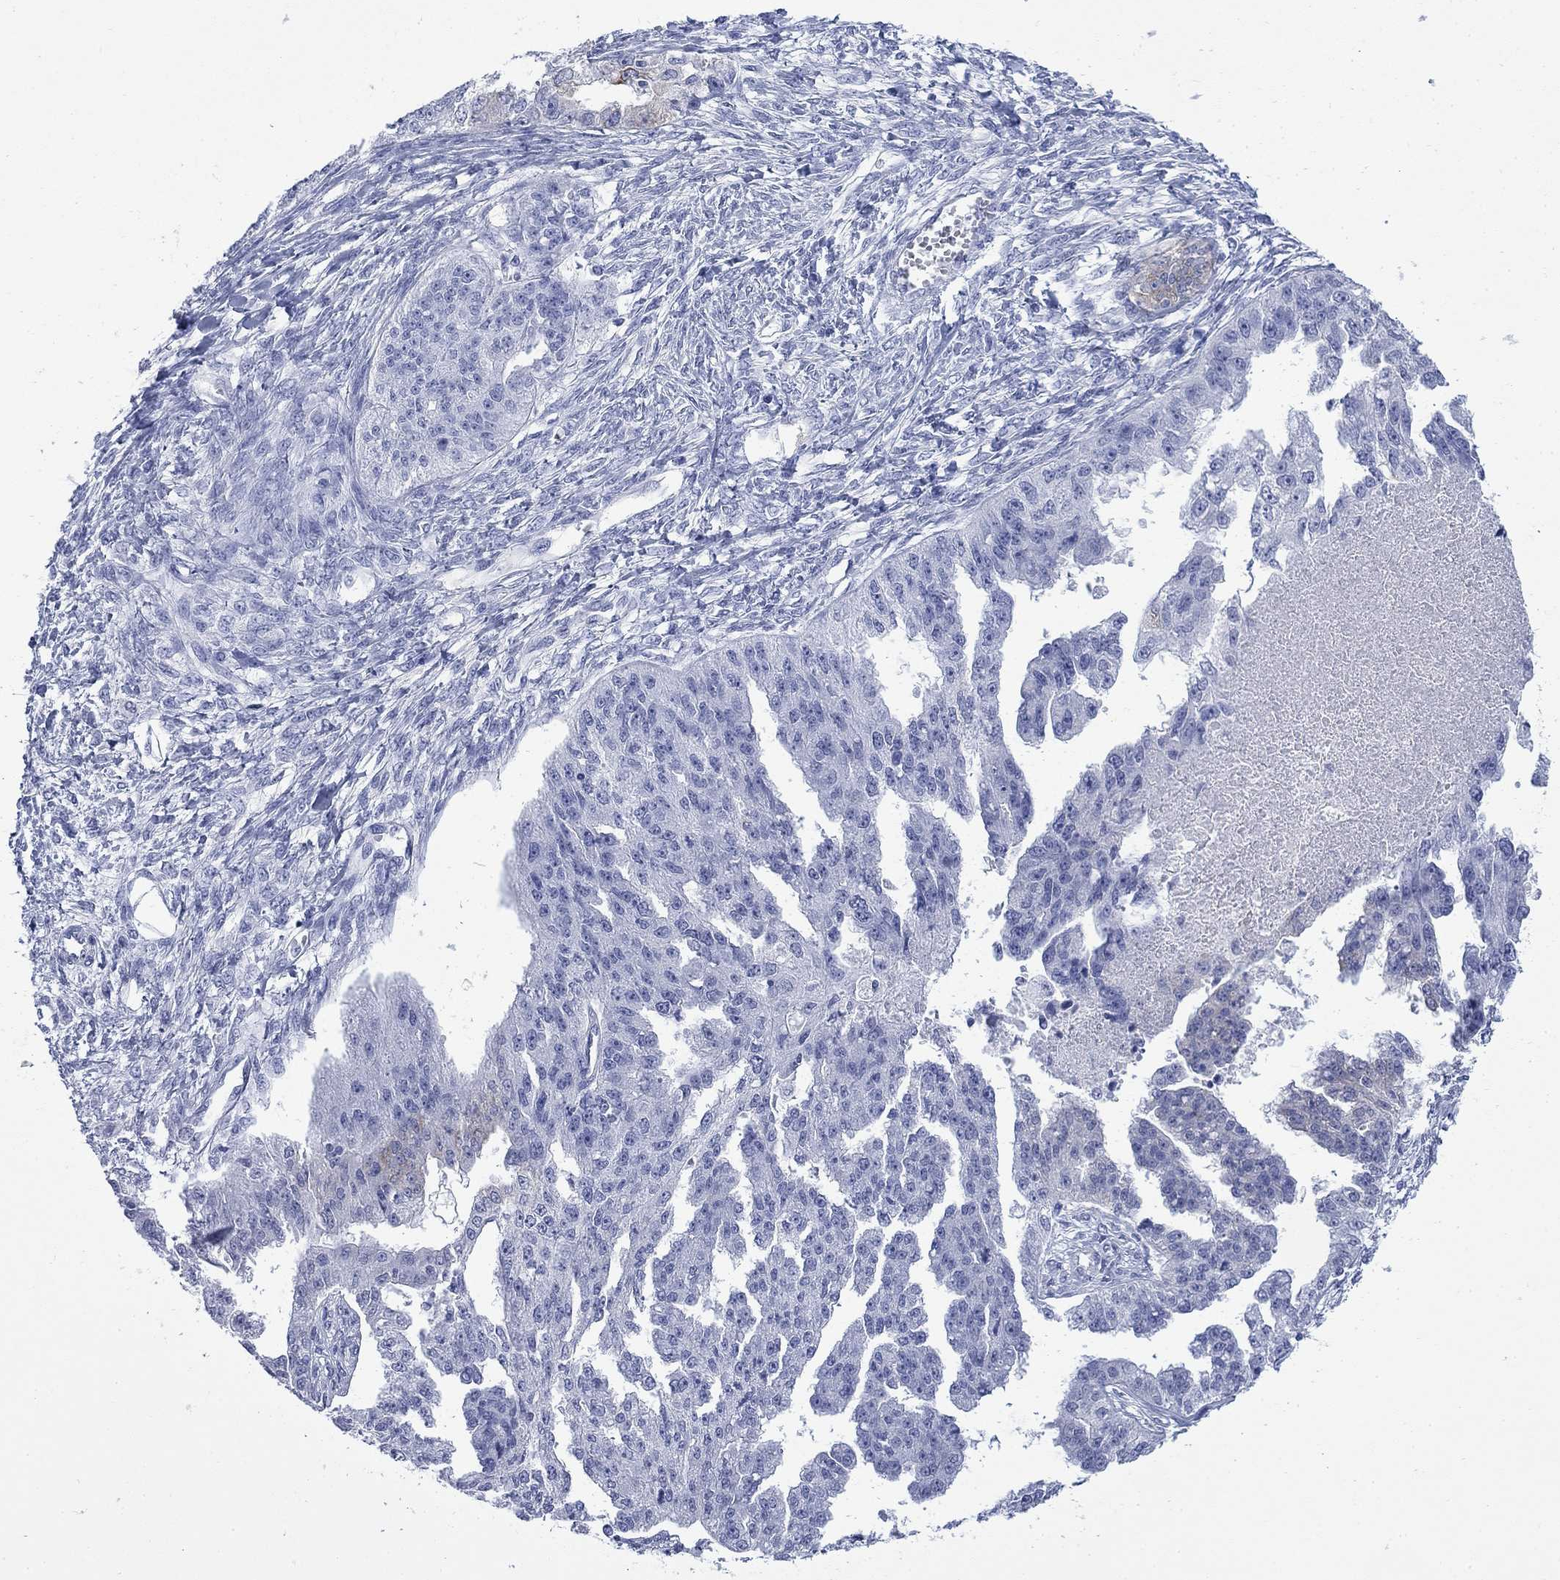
{"staining": {"intensity": "moderate", "quantity": "<25%", "location": "cytoplasmic/membranous"}, "tissue": "ovarian cancer", "cell_type": "Tumor cells", "image_type": "cancer", "snomed": [{"axis": "morphology", "description": "Cystadenocarcinoma, serous, NOS"}, {"axis": "topography", "description": "Ovary"}], "caption": "Immunohistochemical staining of ovarian serous cystadenocarcinoma demonstrates low levels of moderate cytoplasmic/membranous protein staining in approximately <25% of tumor cells. The staining was performed using DAB (3,3'-diaminobenzidine) to visualize the protein expression in brown, while the nuclei were stained in blue with hematoxylin (Magnification: 20x).", "gene": "IGF2BP3", "patient": {"sex": "female", "age": 58}}